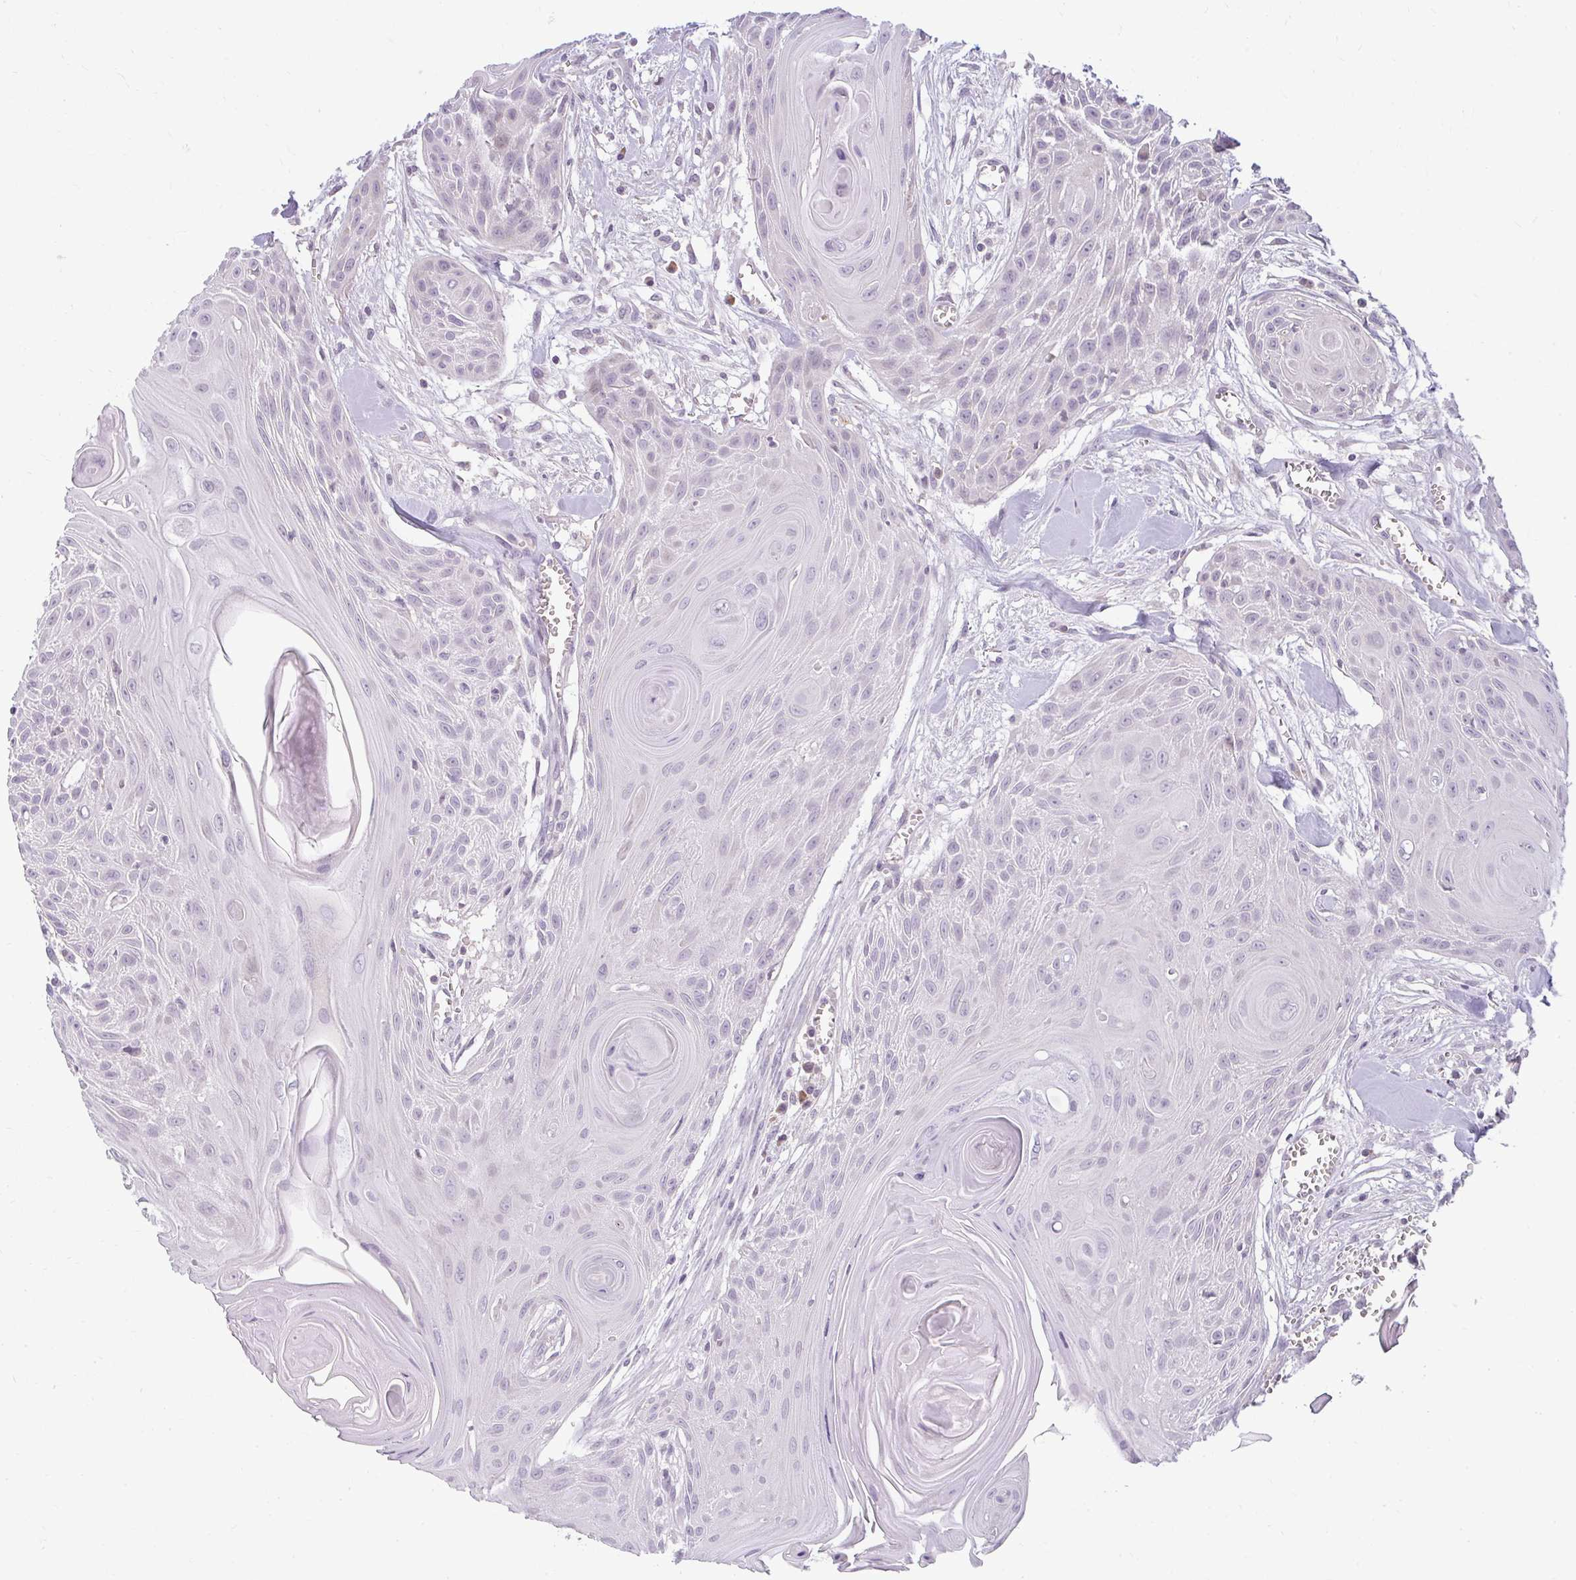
{"staining": {"intensity": "negative", "quantity": "none", "location": "none"}, "tissue": "head and neck cancer", "cell_type": "Tumor cells", "image_type": "cancer", "snomed": [{"axis": "morphology", "description": "Squamous cell carcinoma, NOS"}, {"axis": "topography", "description": "Lymph node"}, {"axis": "topography", "description": "Salivary gland"}, {"axis": "topography", "description": "Head-Neck"}], "caption": "Tumor cells show no significant protein expression in head and neck cancer (squamous cell carcinoma).", "gene": "ZFYVE26", "patient": {"sex": "female", "age": 74}}